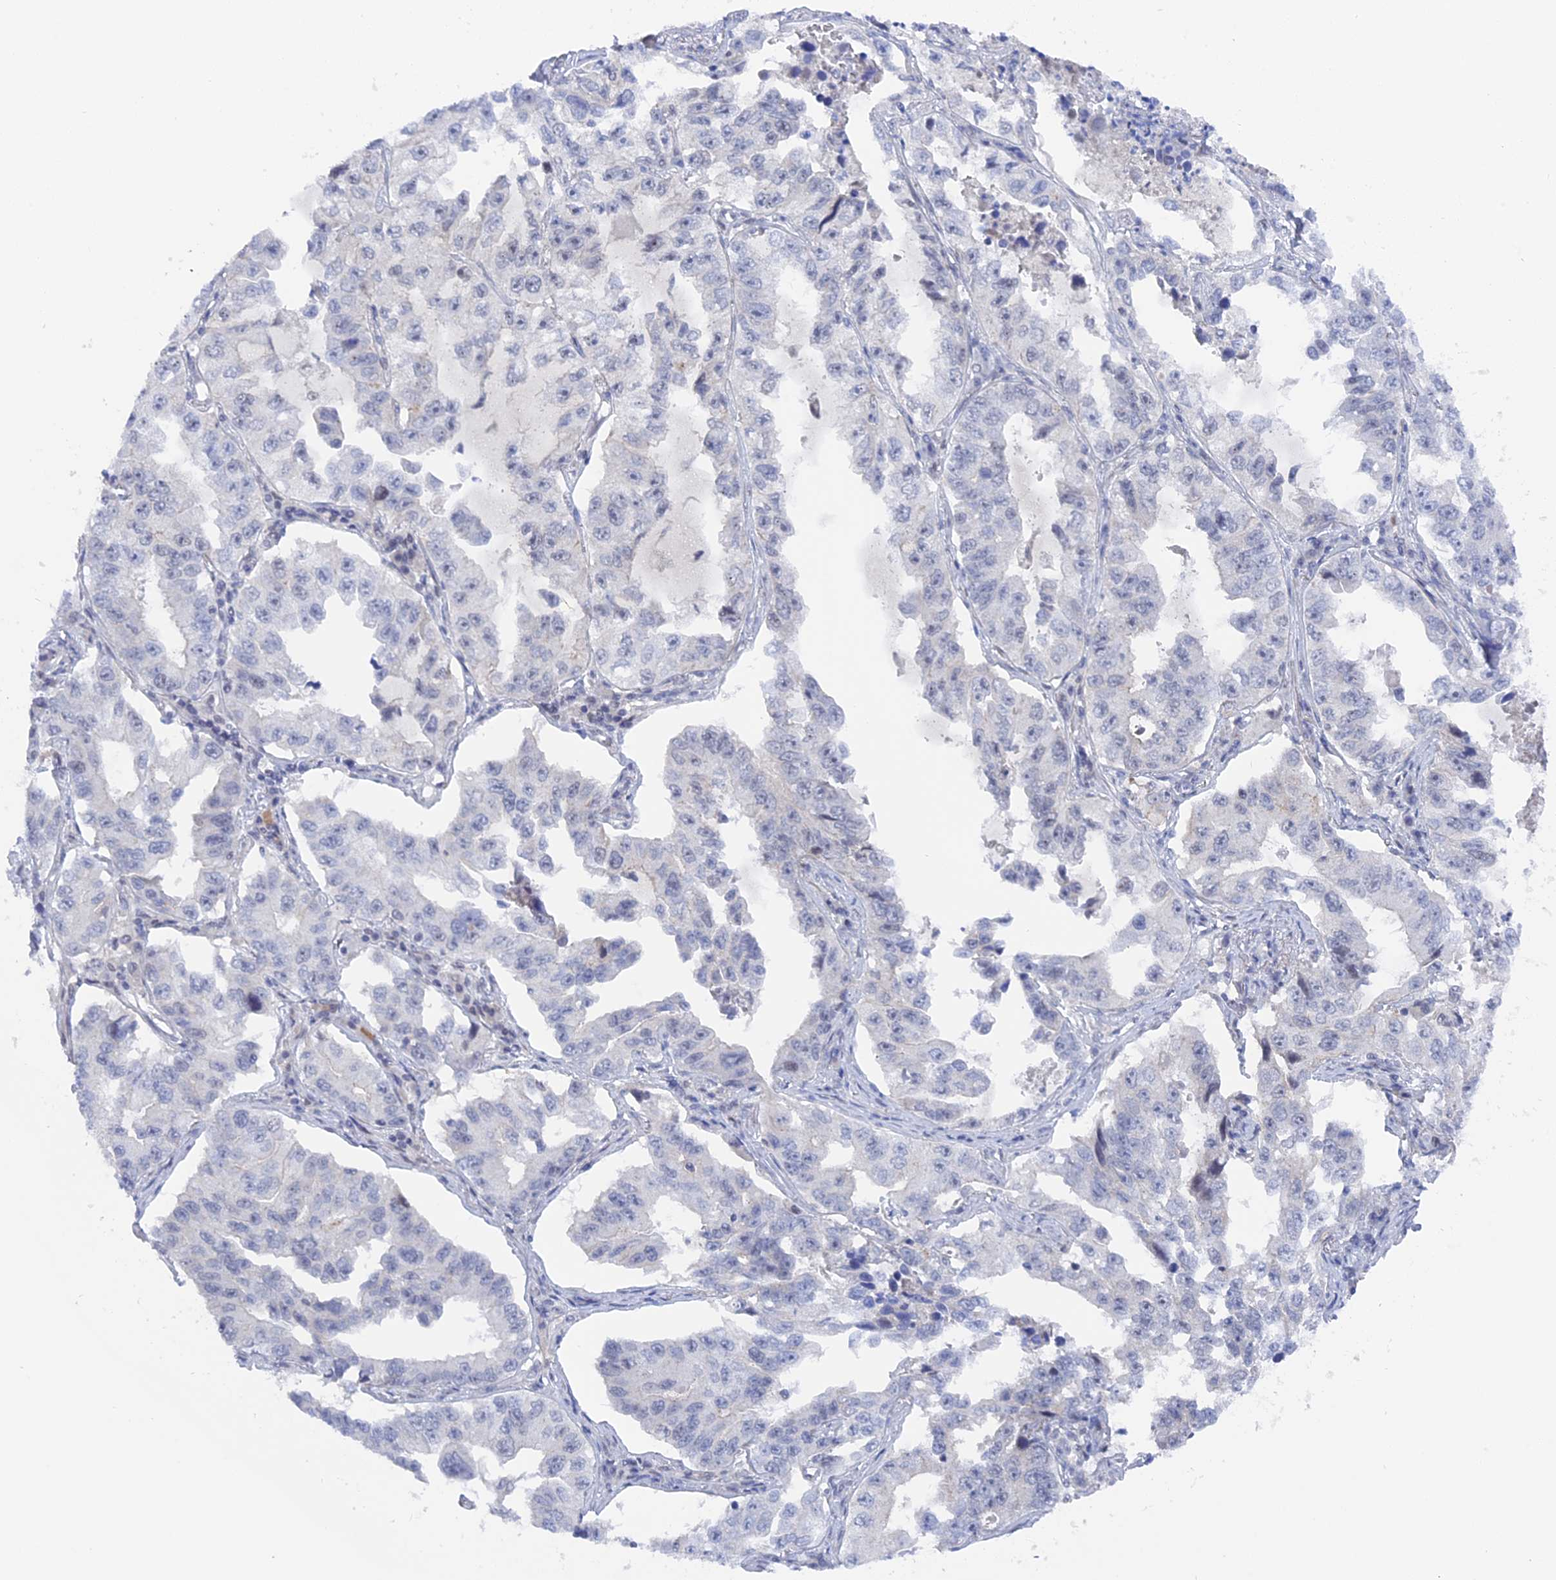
{"staining": {"intensity": "negative", "quantity": "none", "location": "none"}, "tissue": "lung cancer", "cell_type": "Tumor cells", "image_type": "cancer", "snomed": [{"axis": "morphology", "description": "Adenocarcinoma, NOS"}, {"axis": "topography", "description": "Lung"}], "caption": "High power microscopy histopathology image of an immunohistochemistry (IHC) histopathology image of lung cancer, revealing no significant staining in tumor cells. The staining is performed using DAB (3,3'-diaminobenzidine) brown chromogen with nuclei counter-stained in using hematoxylin.", "gene": "BRD2", "patient": {"sex": "female", "age": 51}}